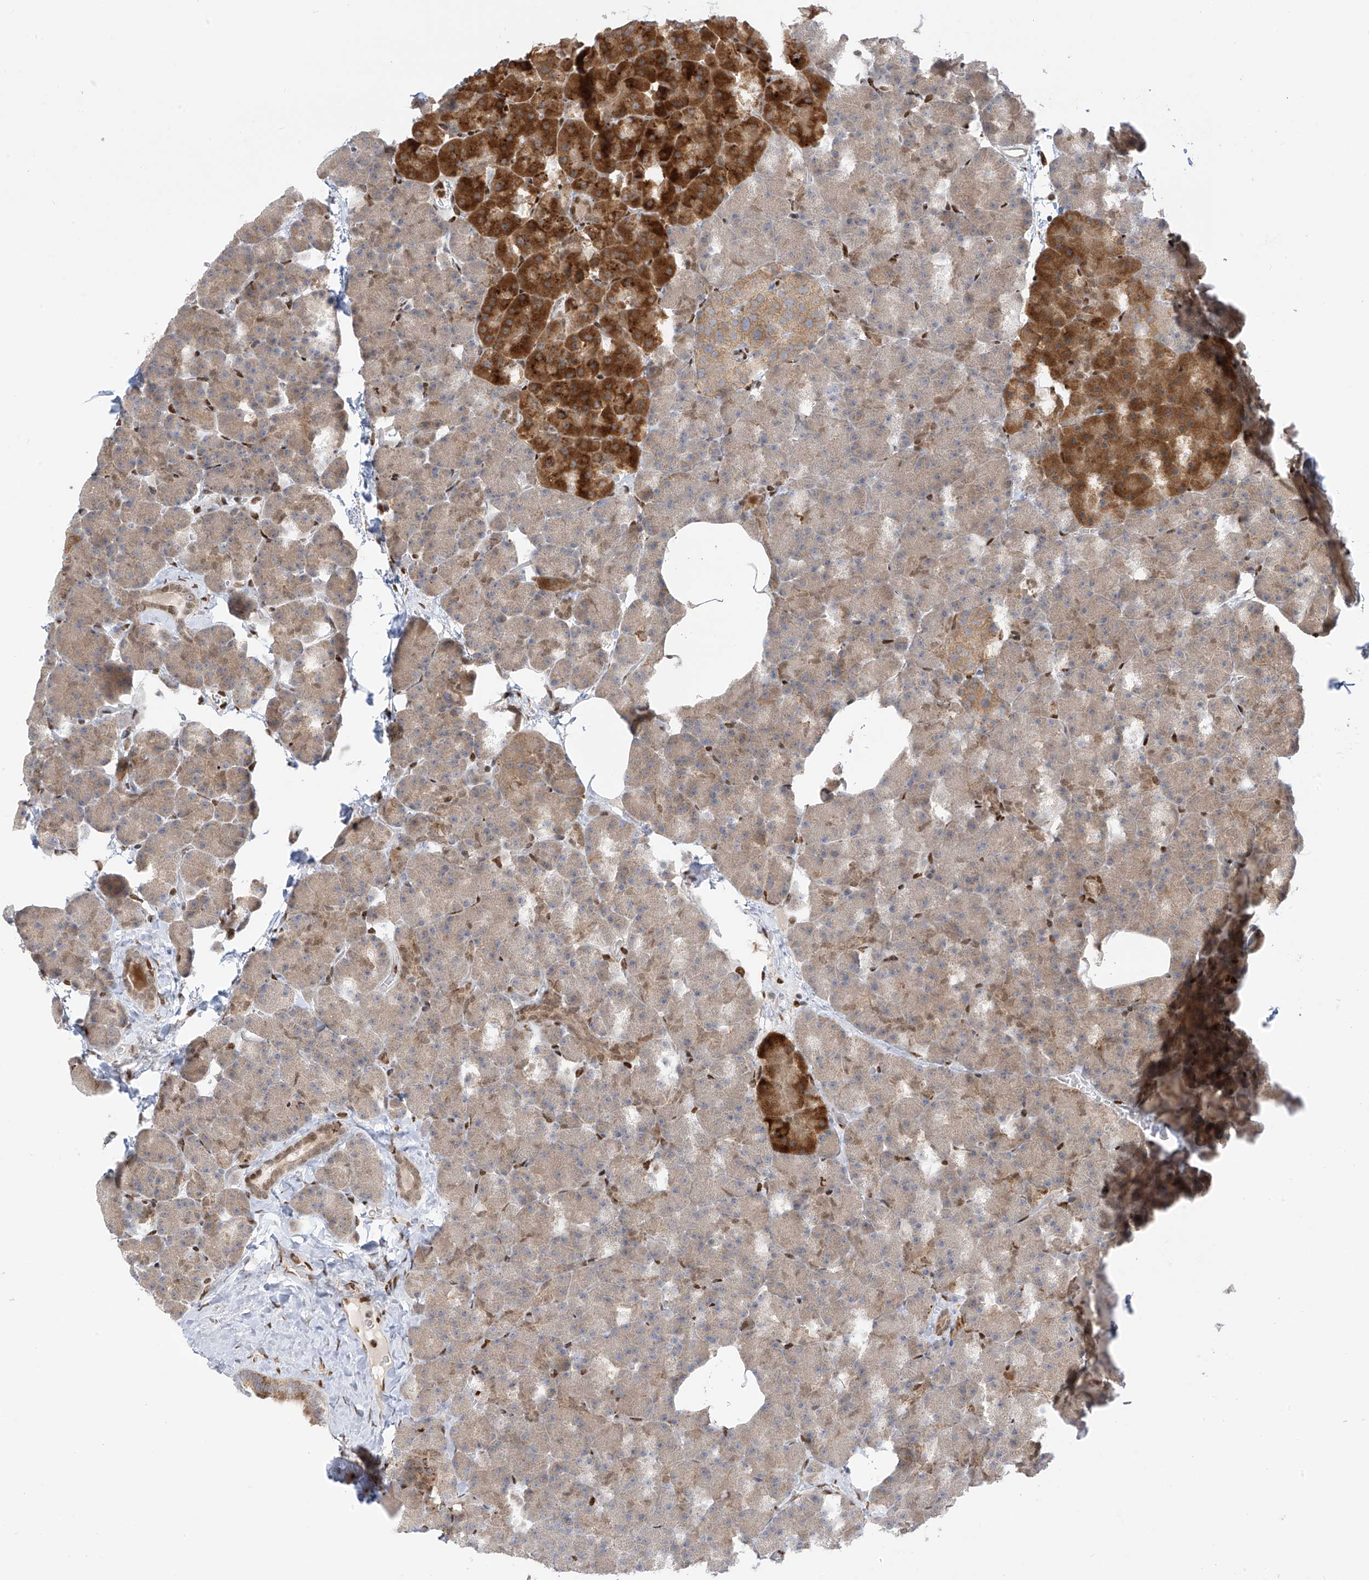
{"staining": {"intensity": "strong", "quantity": "<25%", "location": "cytoplasmic/membranous"}, "tissue": "pancreas", "cell_type": "Exocrine glandular cells", "image_type": "normal", "snomed": [{"axis": "morphology", "description": "Normal tissue, NOS"}, {"axis": "morphology", "description": "Carcinoid, malignant, NOS"}, {"axis": "topography", "description": "Pancreas"}], "caption": "Immunohistochemistry photomicrograph of unremarkable human pancreas stained for a protein (brown), which reveals medium levels of strong cytoplasmic/membranous positivity in approximately <25% of exocrine glandular cells.", "gene": "PM20D2", "patient": {"sex": "female", "age": 35}}